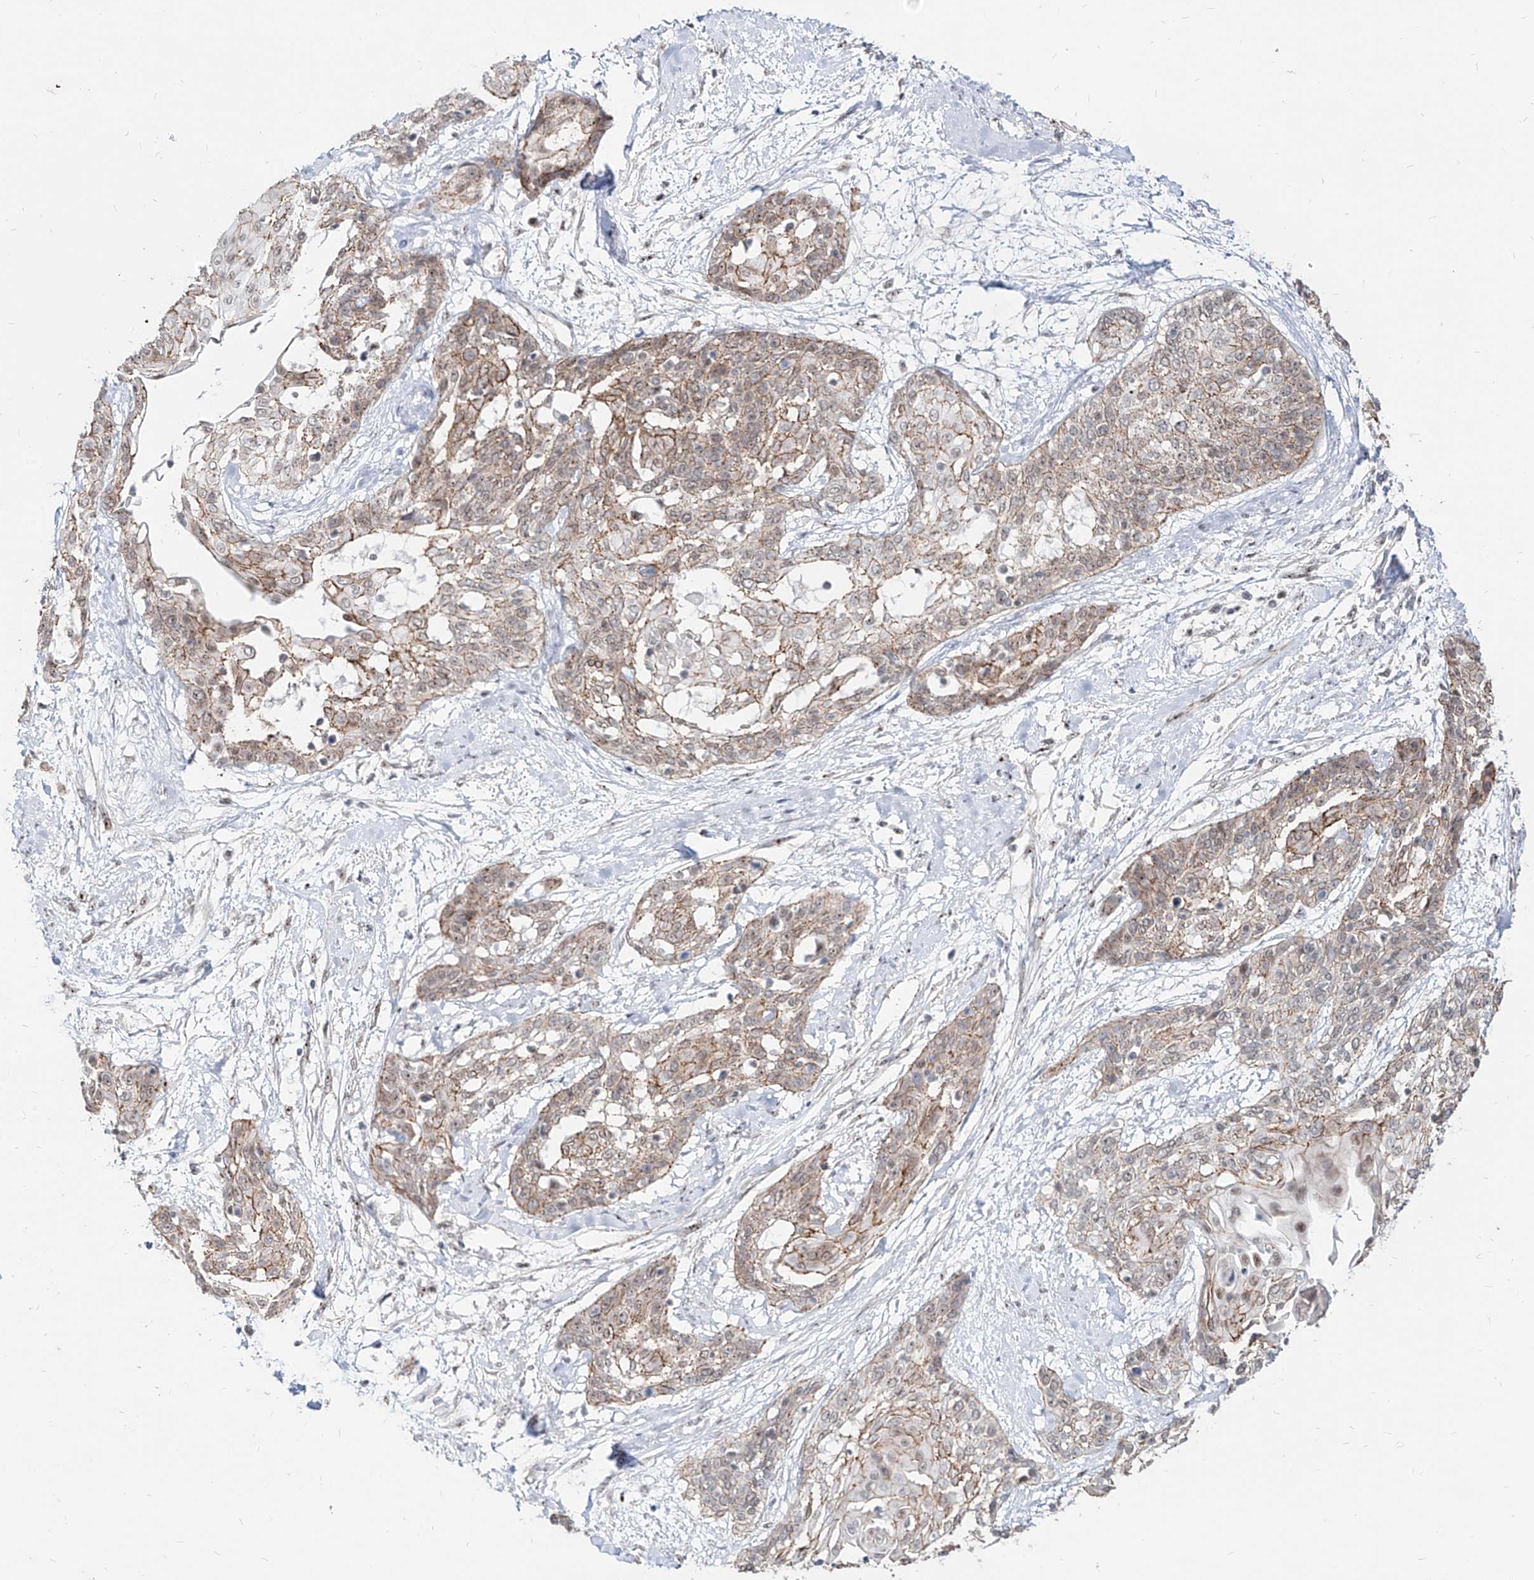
{"staining": {"intensity": "weak", "quantity": "25%-75%", "location": "cytoplasmic/membranous"}, "tissue": "cervical cancer", "cell_type": "Tumor cells", "image_type": "cancer", "snomed": [{"axis": "morphology", "description": "Squamous cell carcinoma, NOS"}, {"axis": "topography", "description": "Cervix"}], "caption": "Immunohistochemical staining of human squamous cell carcinoma (cervical) reveals low levels of weak cytoplasmic/membranous staining in approximately 25%-75% of tumor cells.", "gene": "ZNF710", "patient": {"sex": "female", "age": 57}}